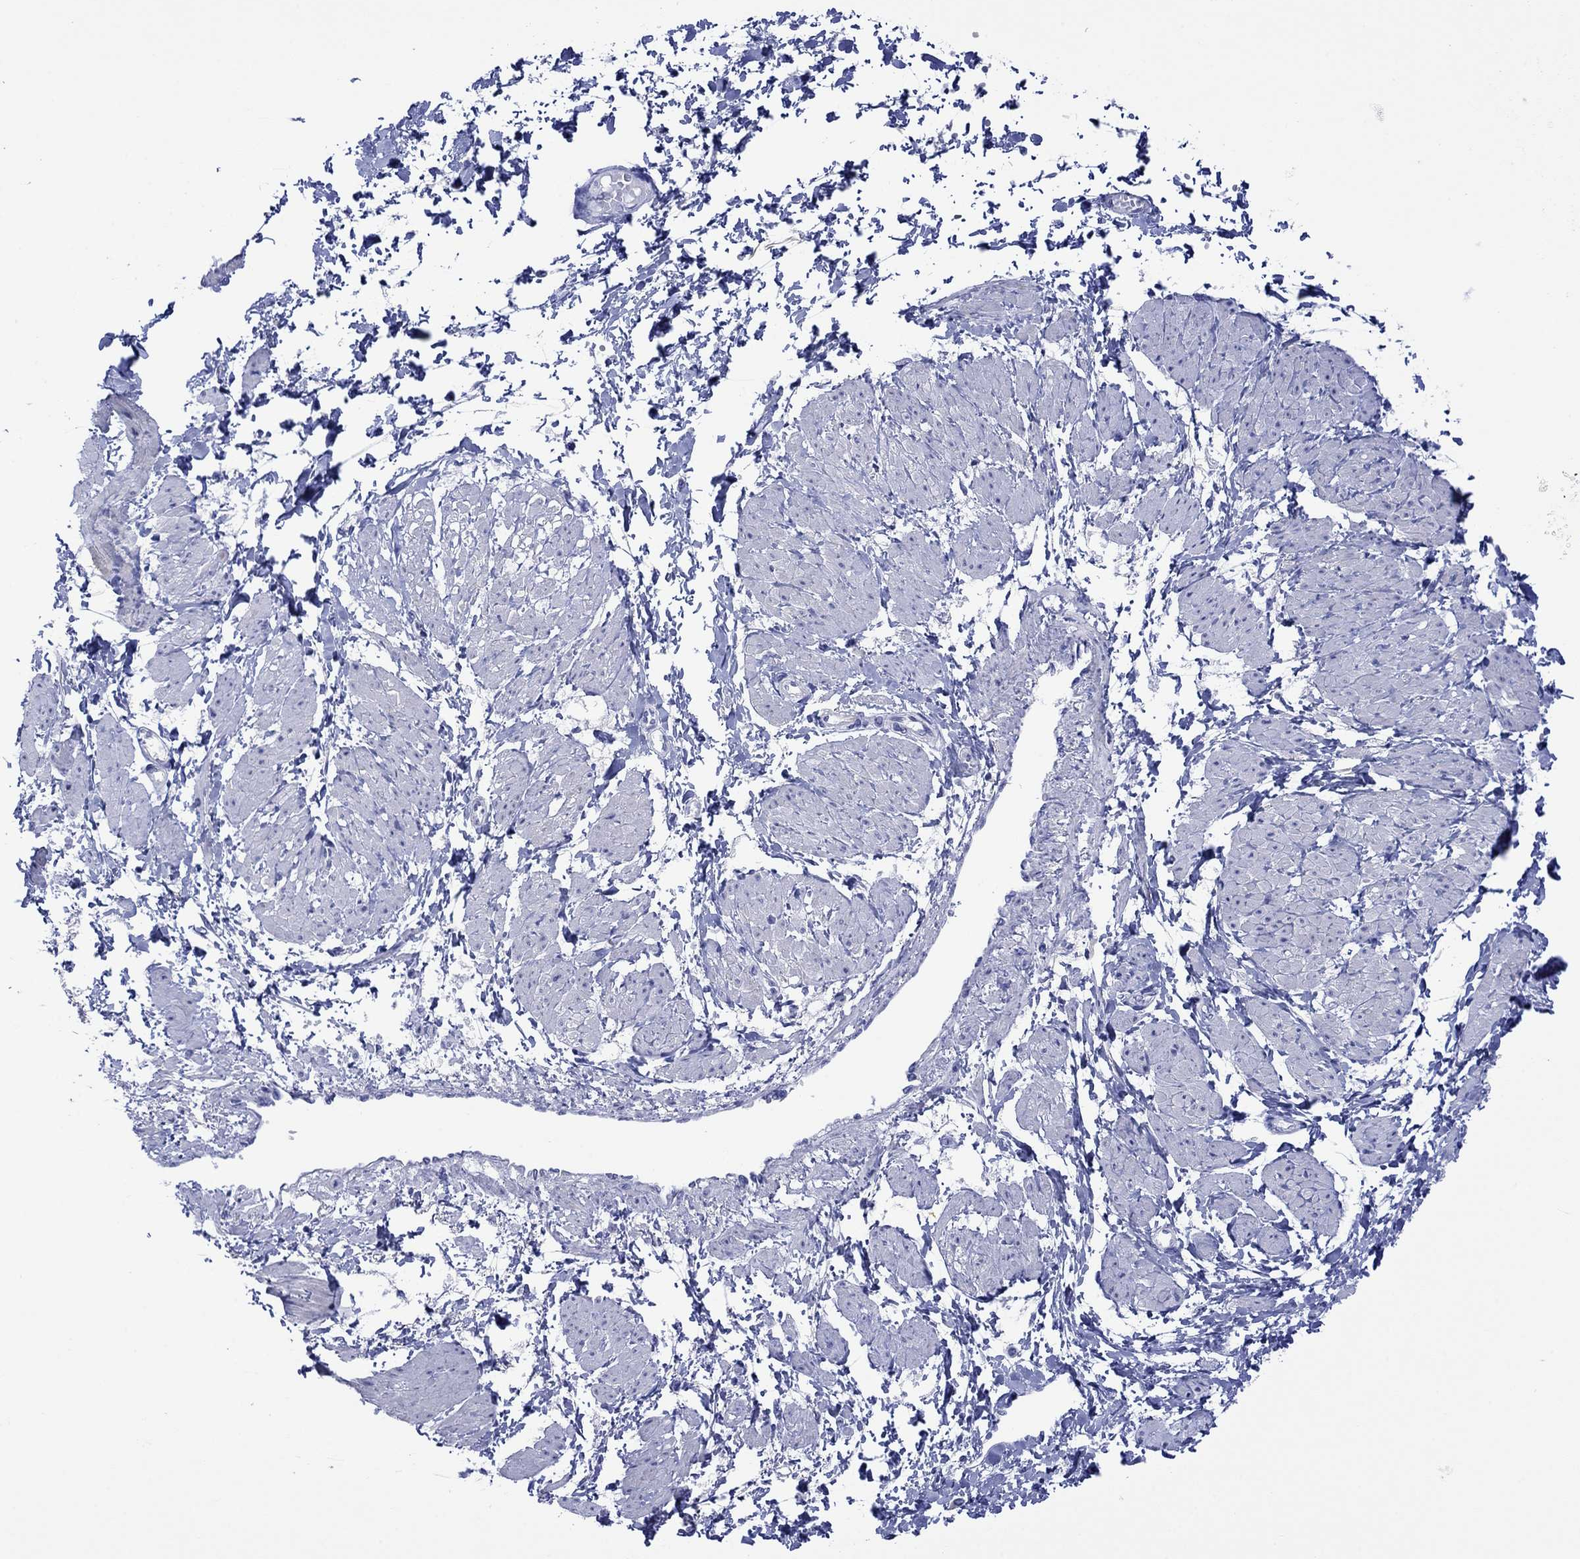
{"staining": {"intensity": "negative", "quantity": "none", "location": "none"}, "tissue": "smooth muscle", "cell_type": "Smooth muscle cells", "image_type": "normal", "snomed": [{"axis": "morphology", "description": "Normal tissue, NOS"}, {"axis": "topography", "description": "Smooth muscle"}, {"axis": "topography", "description": "Uterus"}], "caption": "Benign smooth muscle was stained to show a protein in brown. There is no significant expression in smooth muscle cells.", "gene": "MLANA", "patient": {"sex": "female", "age": 39}}